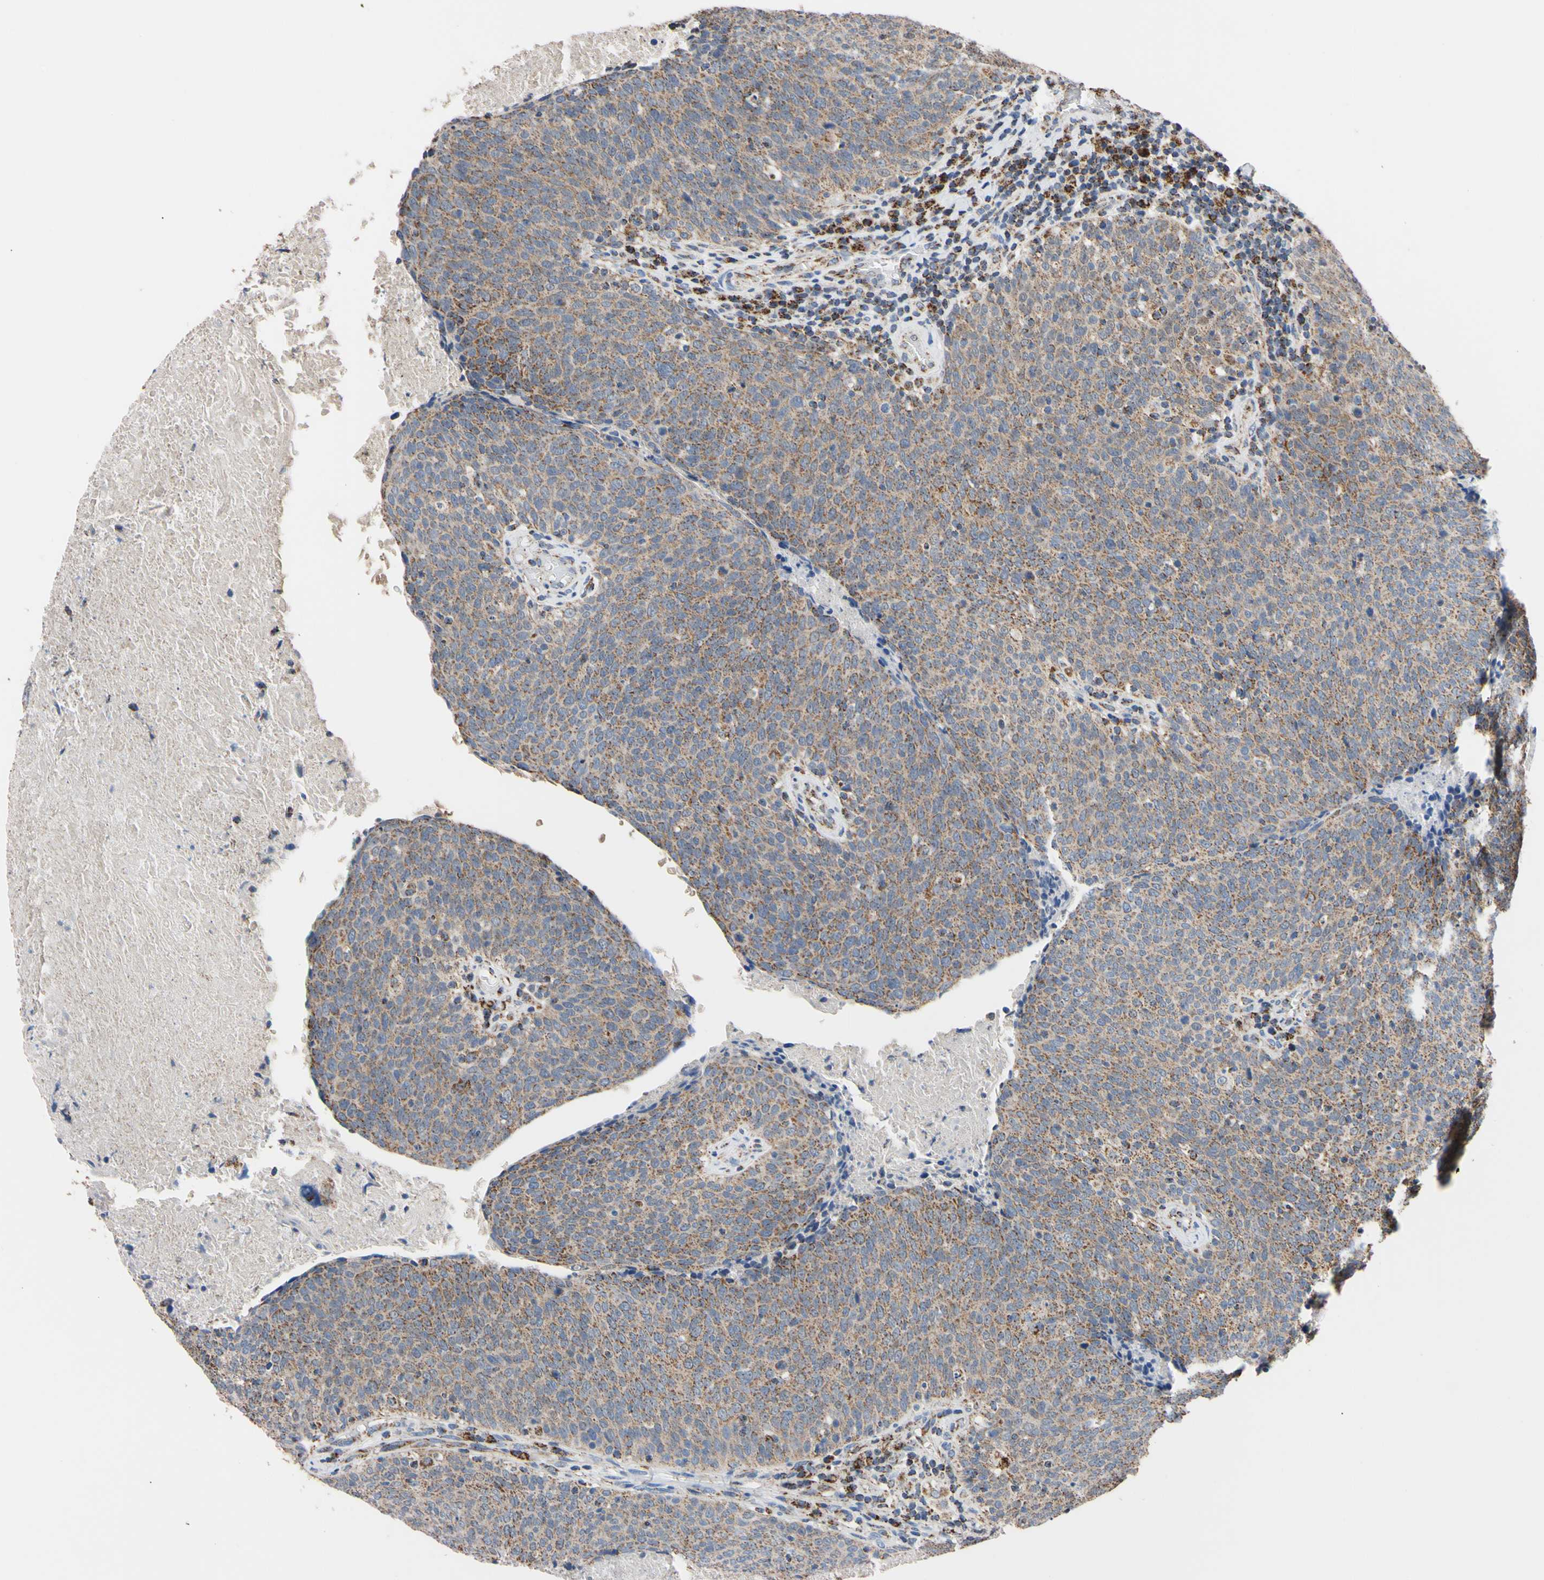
{"staining": {"intensity": "moderate", "quantity": ">75%", "location": "cytoplasmic/membranous"}, "tissue": "head and neck cancer", "cell_type": "Tumor cells", "image_type": "cancer", "snomed": [{"axis": "morphology", "description": "Squamous cell carcinoma, NOS"}, {"axis": "morphology", "description": "Squamous cell carcinoma, metastatic, NOS"}, {"axis": "topography", "description": "Lymph node"}, {"axis": "topography", "description": "Head-Neck"}], "caption": "Immunohistochemistry (IHC) histopathology image of human head and neck metastatic squamous cell carcinoma stained for a protein (brown), which demonstrates medium levels of moderate cytoplasmic/membranous expression in about >75% of tumor cells.", "gene": "CLPP", "patient": {"sex": "male", "age": 62}}